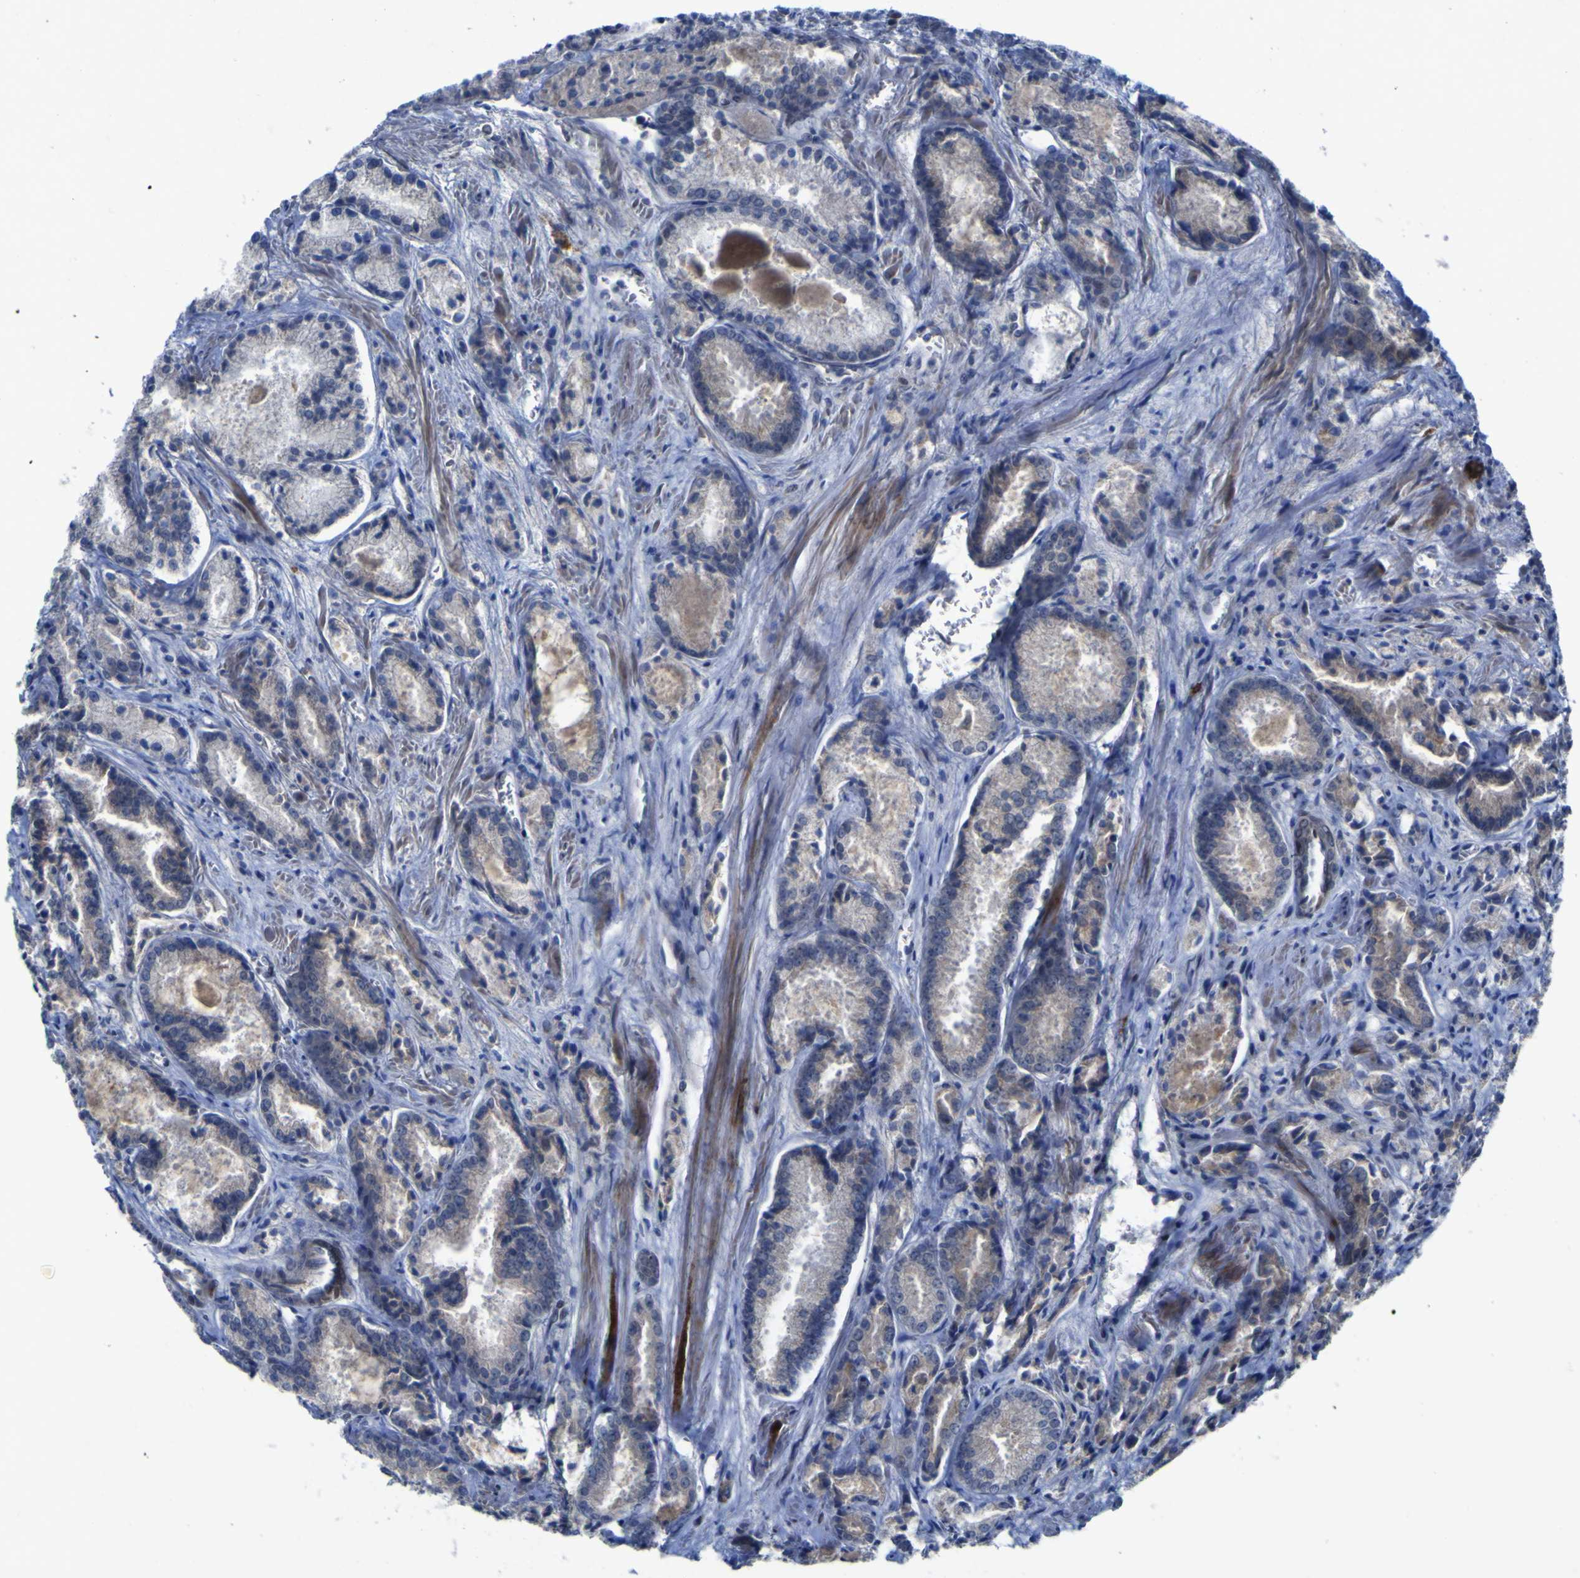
{"staining": {"intensity": "negative", "quantity": "none", "location": "none"}, "tissue": "prostate cancer", "cell_type": "Tumor cells", "image_type": "cancer", "snomed": [{"axis": "morphology", "description": "Adenocarcinoma, Low grade"}, {"axis": "topography", "description": "Prostate"}], "caption": "Immunohistochemistry (IHC) of human prostate cancer (low-grade adenocarcinoma) exhibits no staining in tumor cells. (Brightfield microscopy of DAB IHC at high magnification).", "gene": "NAV1", "patient": {"sex": "male", "age": 64}}